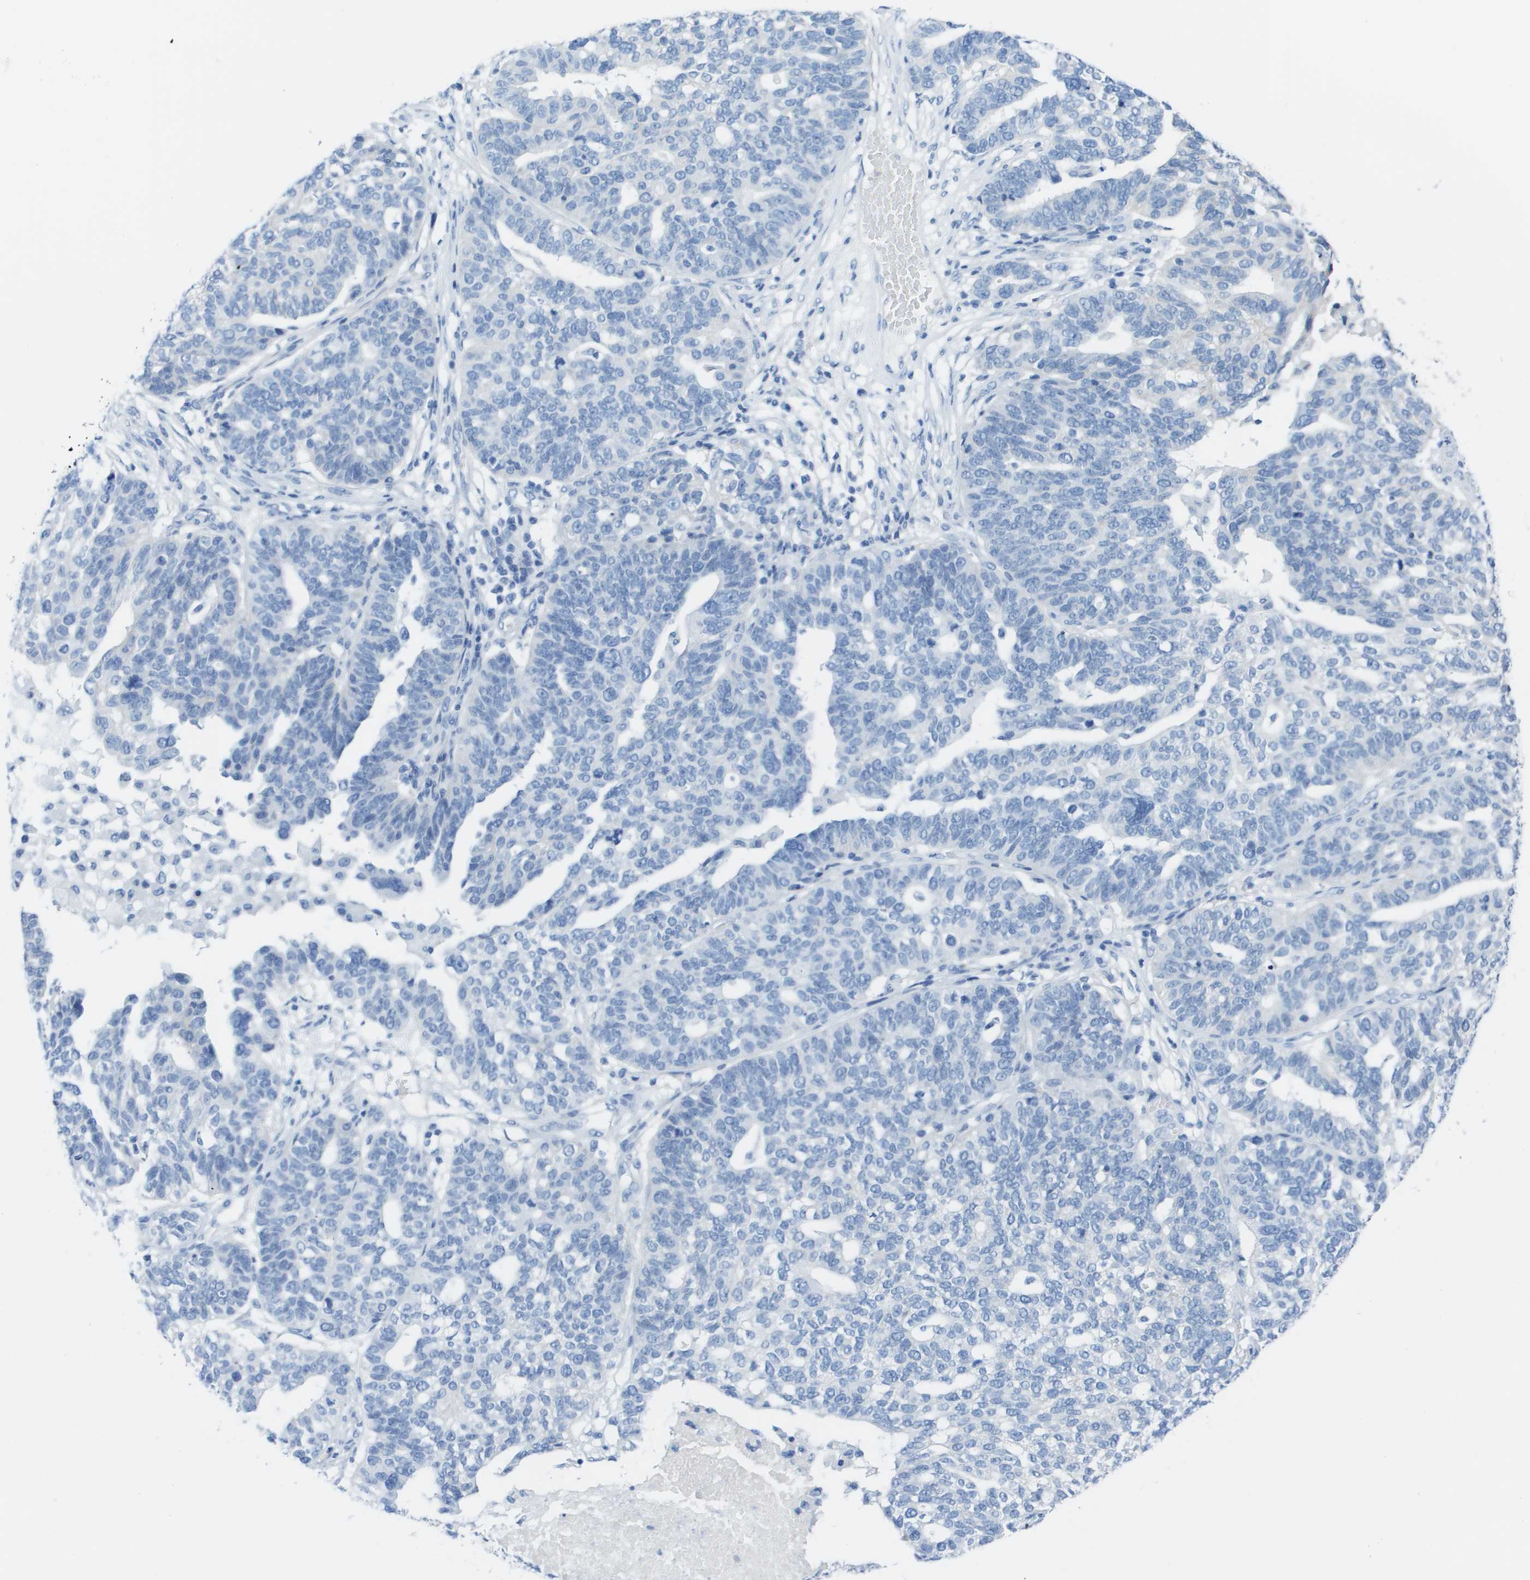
{"staining": {"intensity": "negative", "quantity": "none", "location": "none"}, "tissue": "ovarian cancer", "cell_type": "Tumor cells", "image_type": "cancer", "snomed": [{"axis": "morphology", "description": "Cystadenocarcinoma, serous, NOS"}, {"axis": "topography", "description": "Ovary"}], "caption": "Ovarian cancer (serous cystadenocarcinoma) stained for a protein using immunohistochemistry shows no expression tumor cells.", "gene": "CD46", "patient": {"sex": "female", "age": 59}}